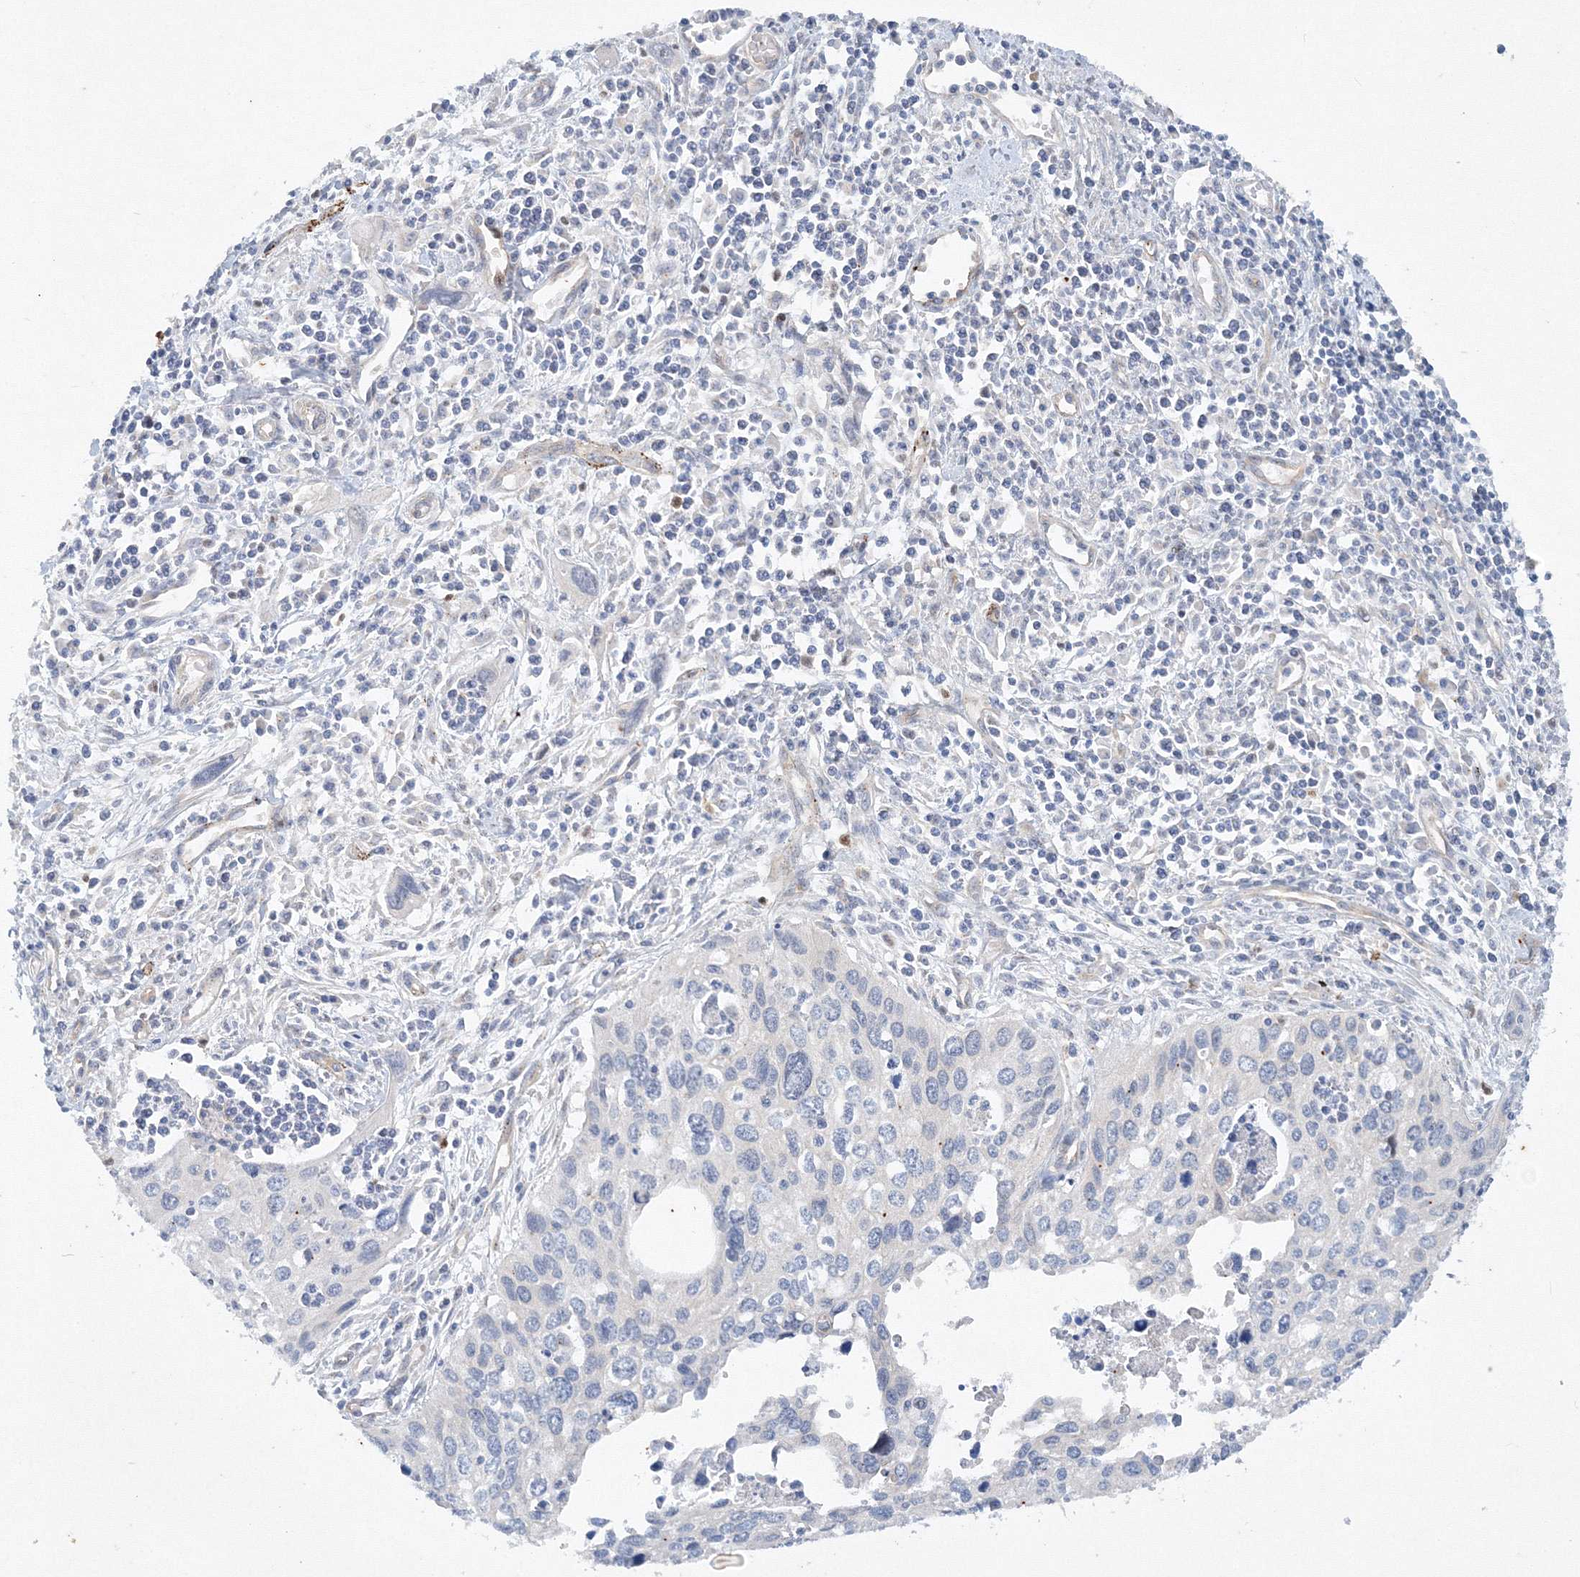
{"staining": {"intensity": "negative", "quantity": "none", "location": "none"}, "tissue": "cervical cancer", "cell_type": "Tumor cells", "image_type": "cancer", "snomed": [{"axis": "morphology", "description": "Squamous cell carcinoma, NOS"}, {"axis": "topography", "description": "Cervix"}], "caption": "Cervical cancer stained for a protein using IHC shows no positivity tumor cells.", "gene": "TANC1", "patient": {"sex": "female", "age": 55}}